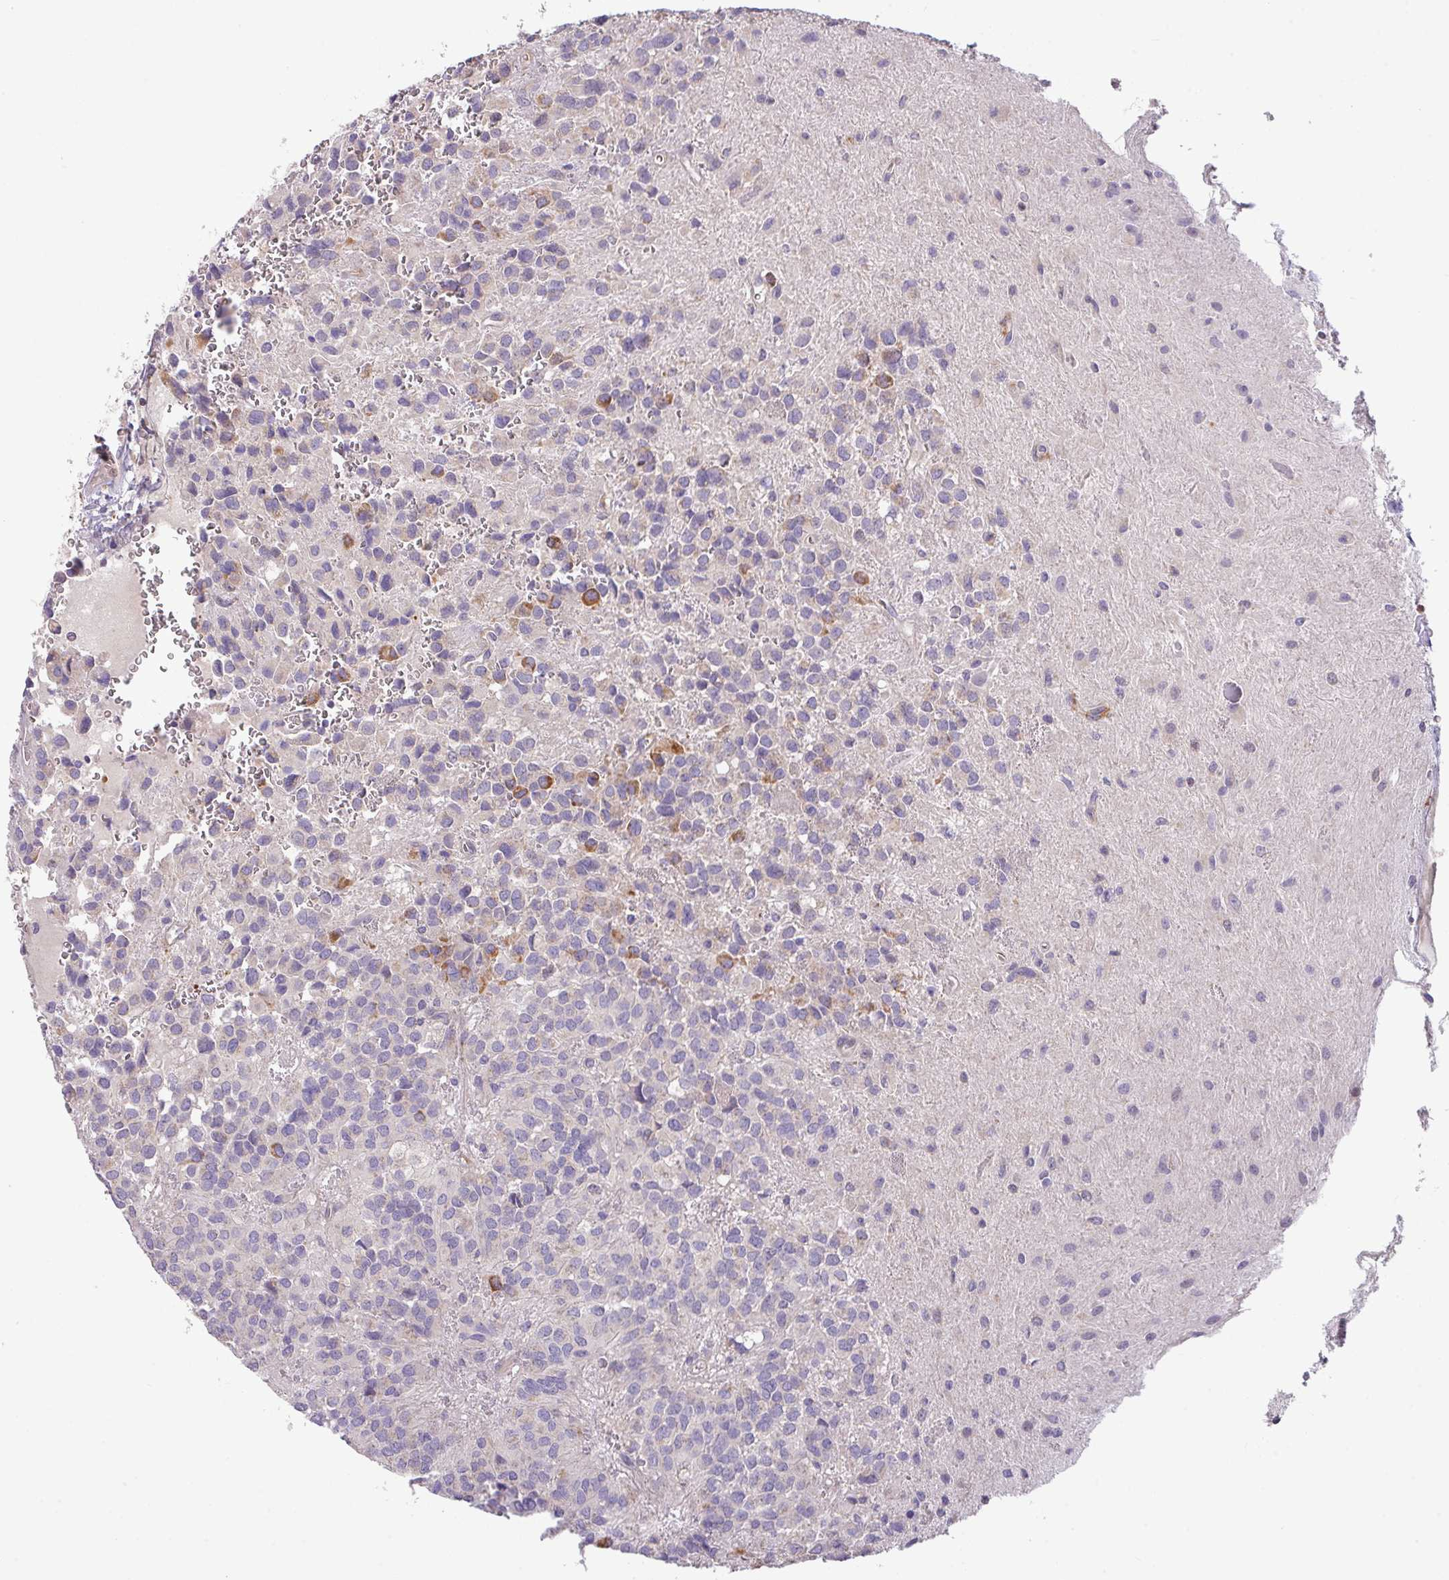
{"staining": {"intensity": "moderate", "quantity": "<25%", "location": "cytoplasmic/membranous"}, "tissue": "glioma", "cell_type": "Tumor cells", "image_type": "cancer", "snomed": [{"axis": "morphology", "description": "Glioma, malignant, Low grade"}, {"axis": "topography", "description": "Brain"}], "caption": "Immunohistochemical staining of human malignant glioma (low-grade) displays moderate cytoplasmic/membranous protein expression in approximately <25% of tumor cells. (Stains: DAB in brown, nuclei in blue, Microscopy: brightfield microscopy at high magnification).", "gene": "ZNF394", "patient": {"sex": "male", "age": 56}}